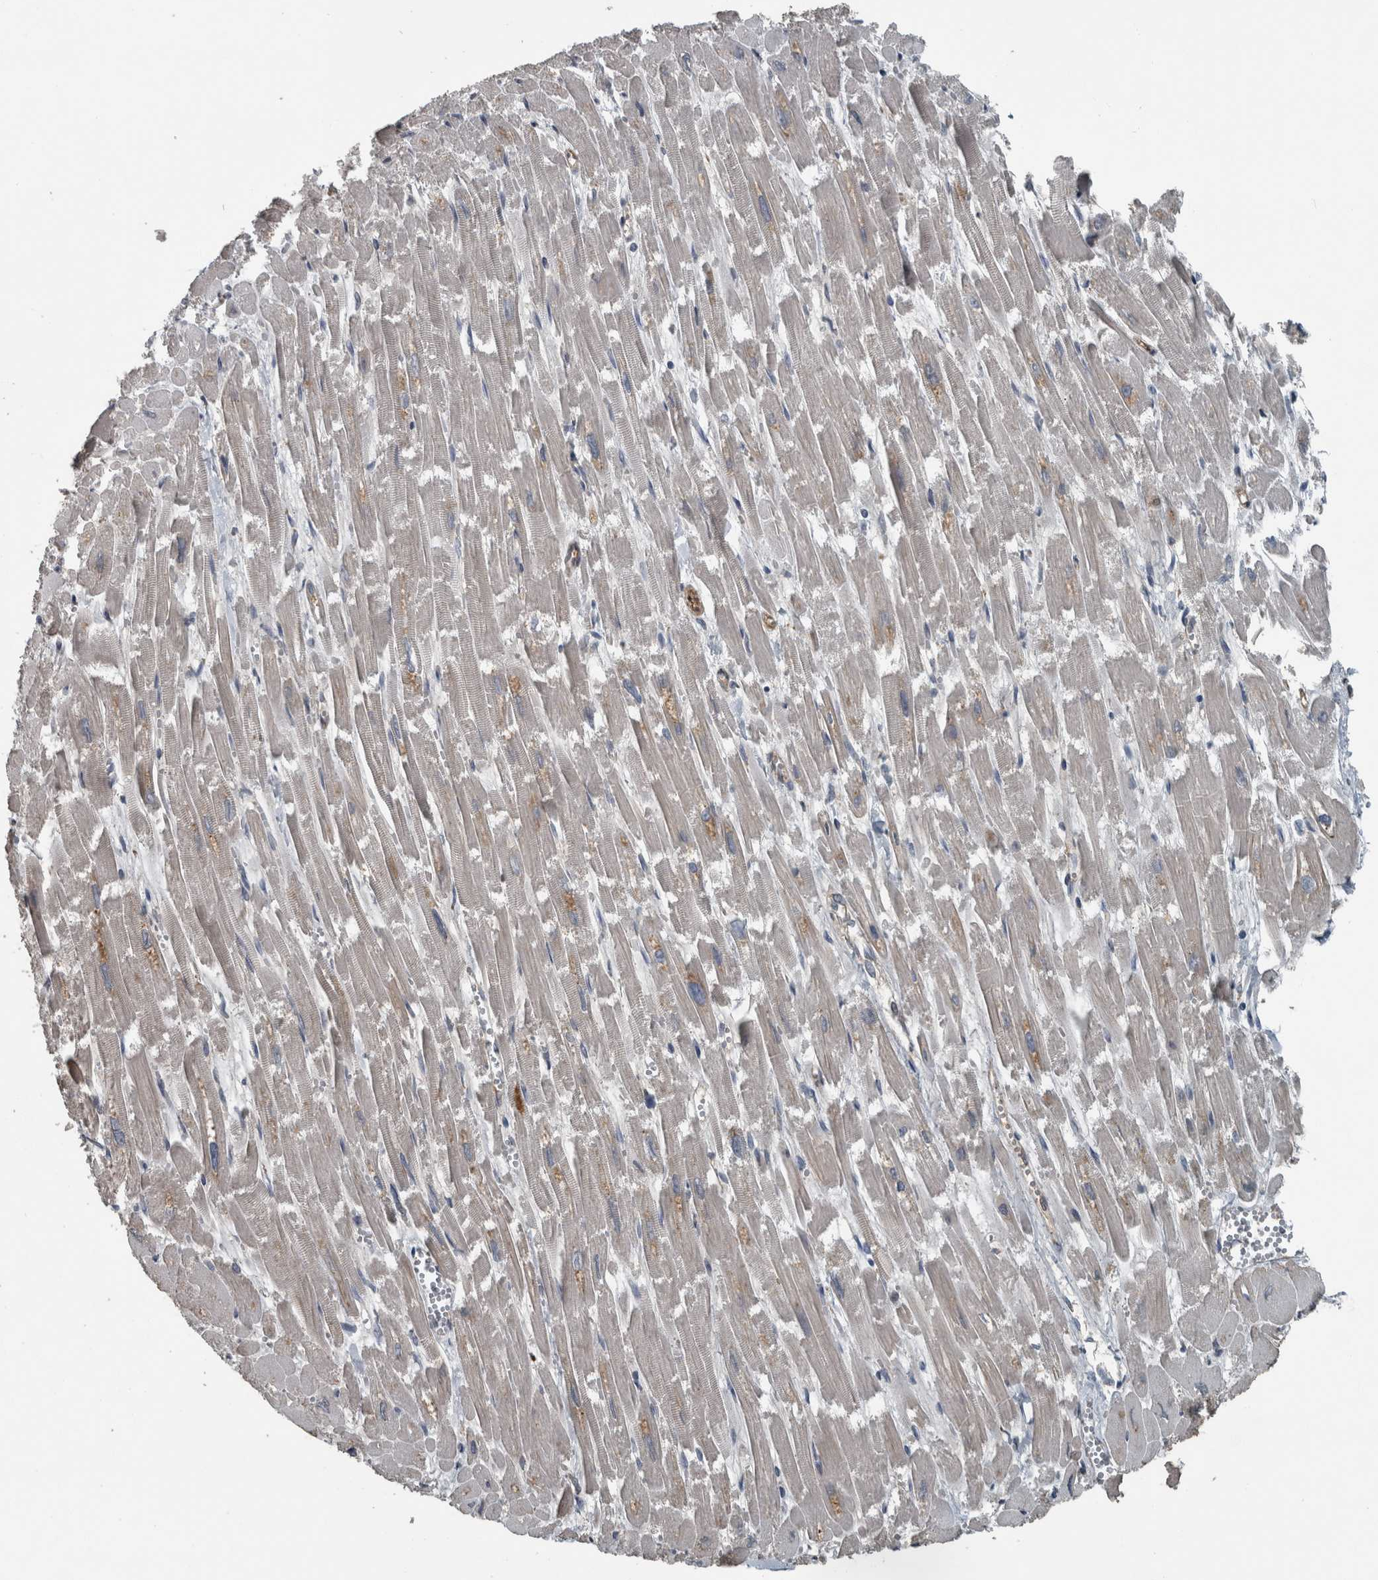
{"staining": {"intensity": "weak", "quantity": "<25%", "location": "cytoplasmic/membranous"}, "tissue": "heart muscle", "cell_type": "Cardiomyocytes", "image_type": "normal", "snomed": [{"axis": "morphology", "description": "Normal tissue, NOS"}, {"axis": "topography", "description": "Heart"}], "caption": "A histopathology image of heart muscle stained for a protein displays no brown staining in cardiomyocytes.", "gene": "EXOC8", "patient": {"sex": "male", "age": 54}}